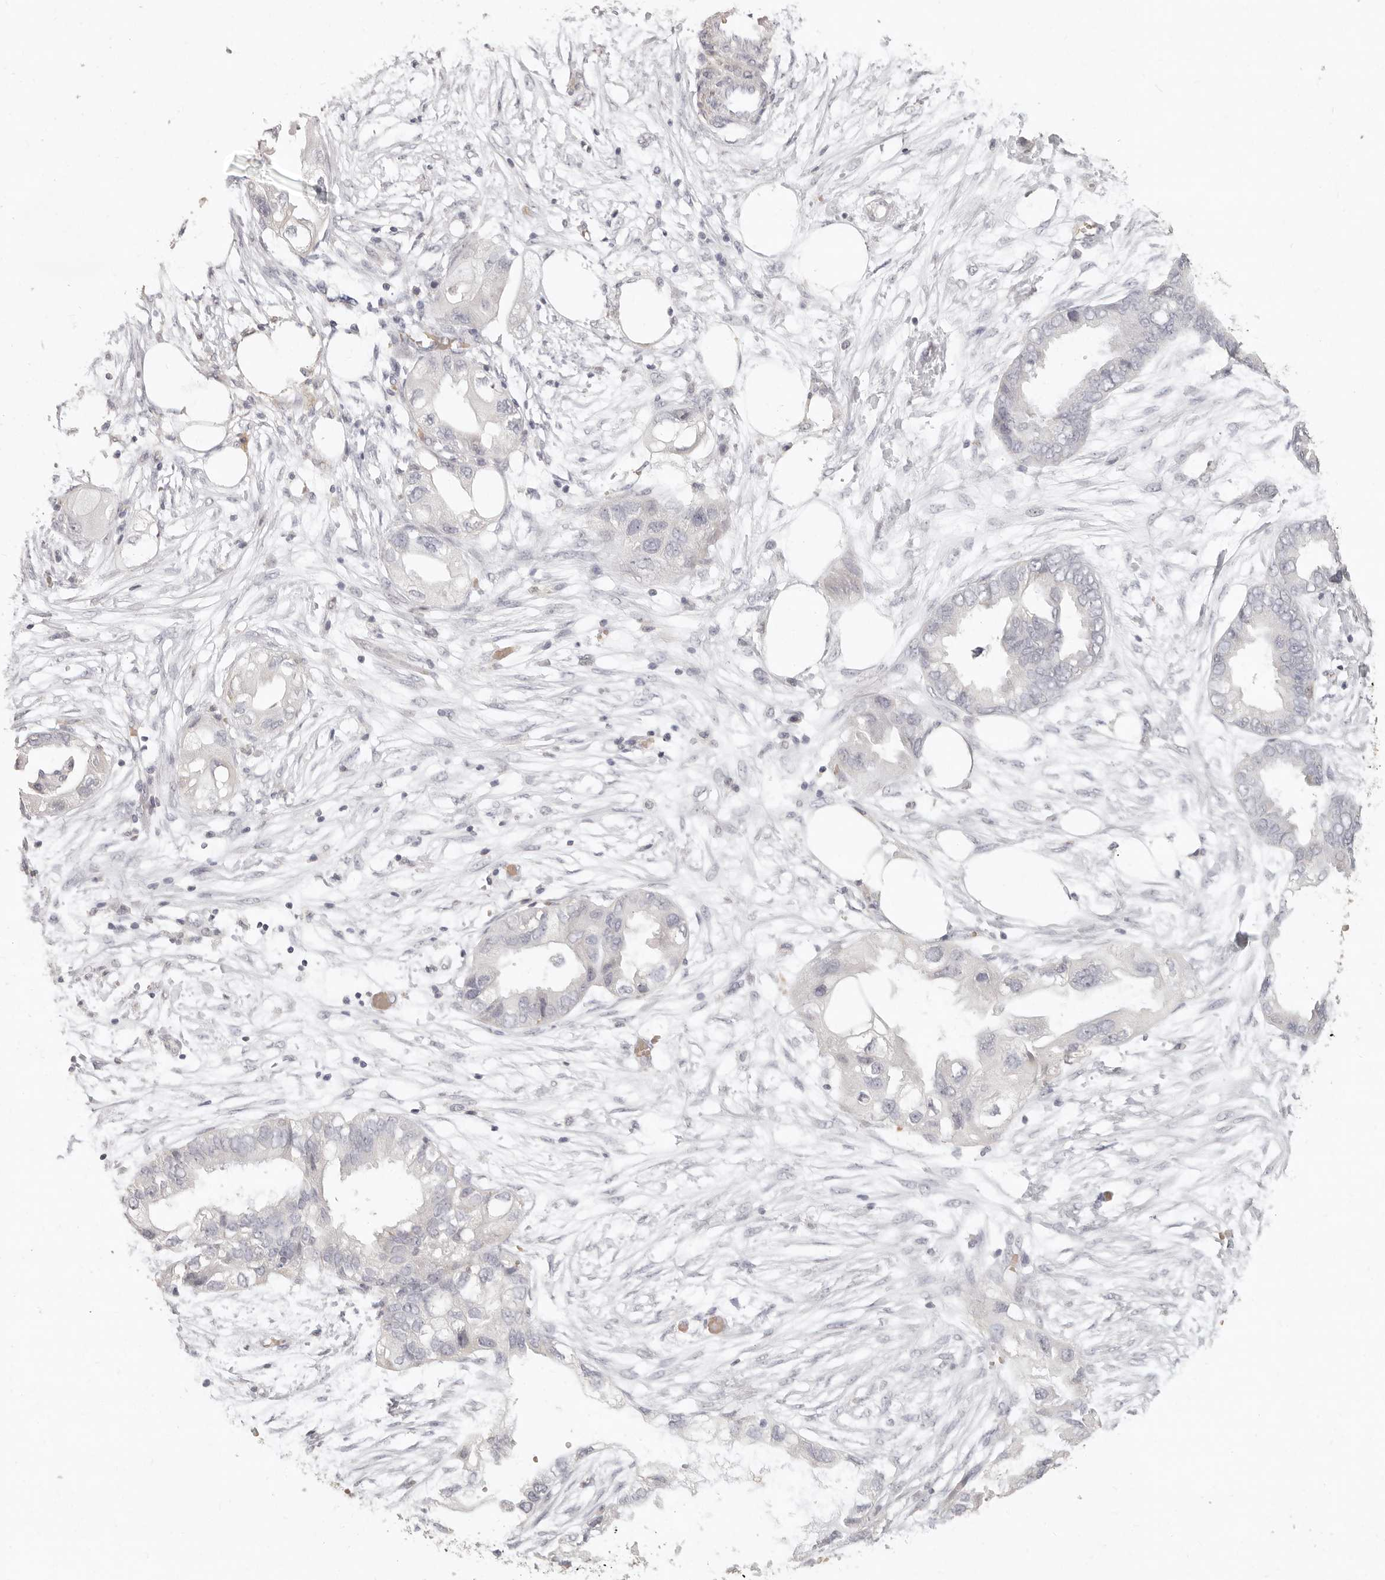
{"staining": {"intensity": "negative", "quantity": "none", "location": "none"}, "tissue": "endometrial cancer", "cell_type": "Tumor cells", "image_type": "cancer", "snomed": [{"axis": "morphology", "description": "Adenocarcinoma, NOS"}, {"axis": "morphology", "description": "Adenocarcinoma, metastatic, NOS"}, {"axis": "topography", "description": "Adipose tissue"}, {"axis": "topography", "description": "Endometrium"}], "caption": "An IHC histopathology image of endometrial metastatic adenocarcinoma is shown. There is no staining in tumor cells of endometrial metastatic adenocarcinoma. (DAB (3,3'-diaminobenzidine) immunohistochemistry, high magnification).", "gene": "NIBAN1", "patient": {"sex": "female", "age": 67}}